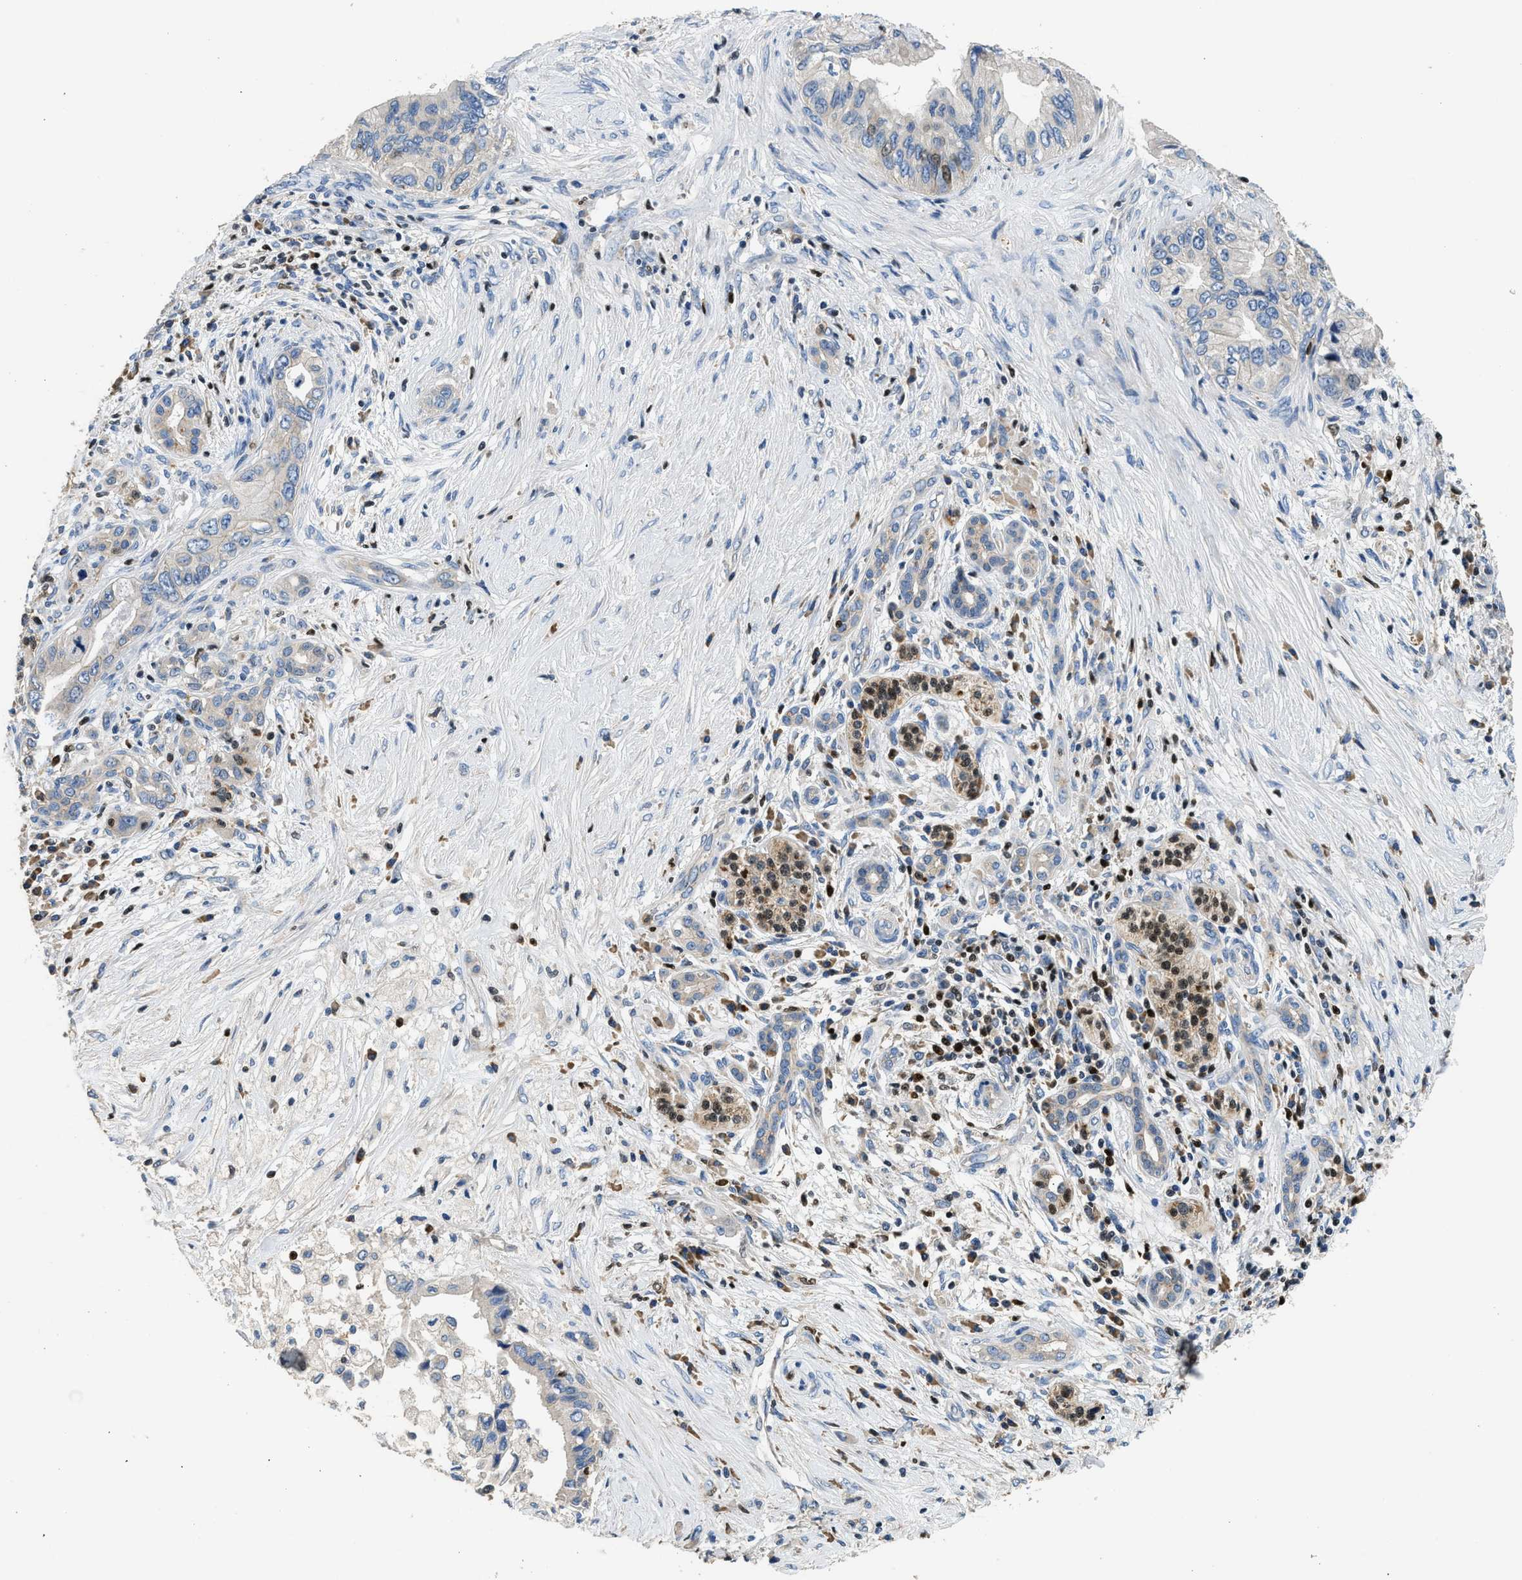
{"staining": {"intensity": "negative", "quantity": "none", "location": "none"}, "tissue": "pancreatic cancer", "cell_type": "Tumor cells", "image_type": "cancer", "snomed": [{"axis": "morphology", "description": "Adenocarcinoma, NOS"}, {"axis": "topography", "description": "Pancreas"}], "caption": "Adenocarcinoma (pancreatic) was stained to show a protein in brown. There is no significant staining in tumor cells.", "gene": "TOX", "patient": {"sex": "female", "age": 73}}